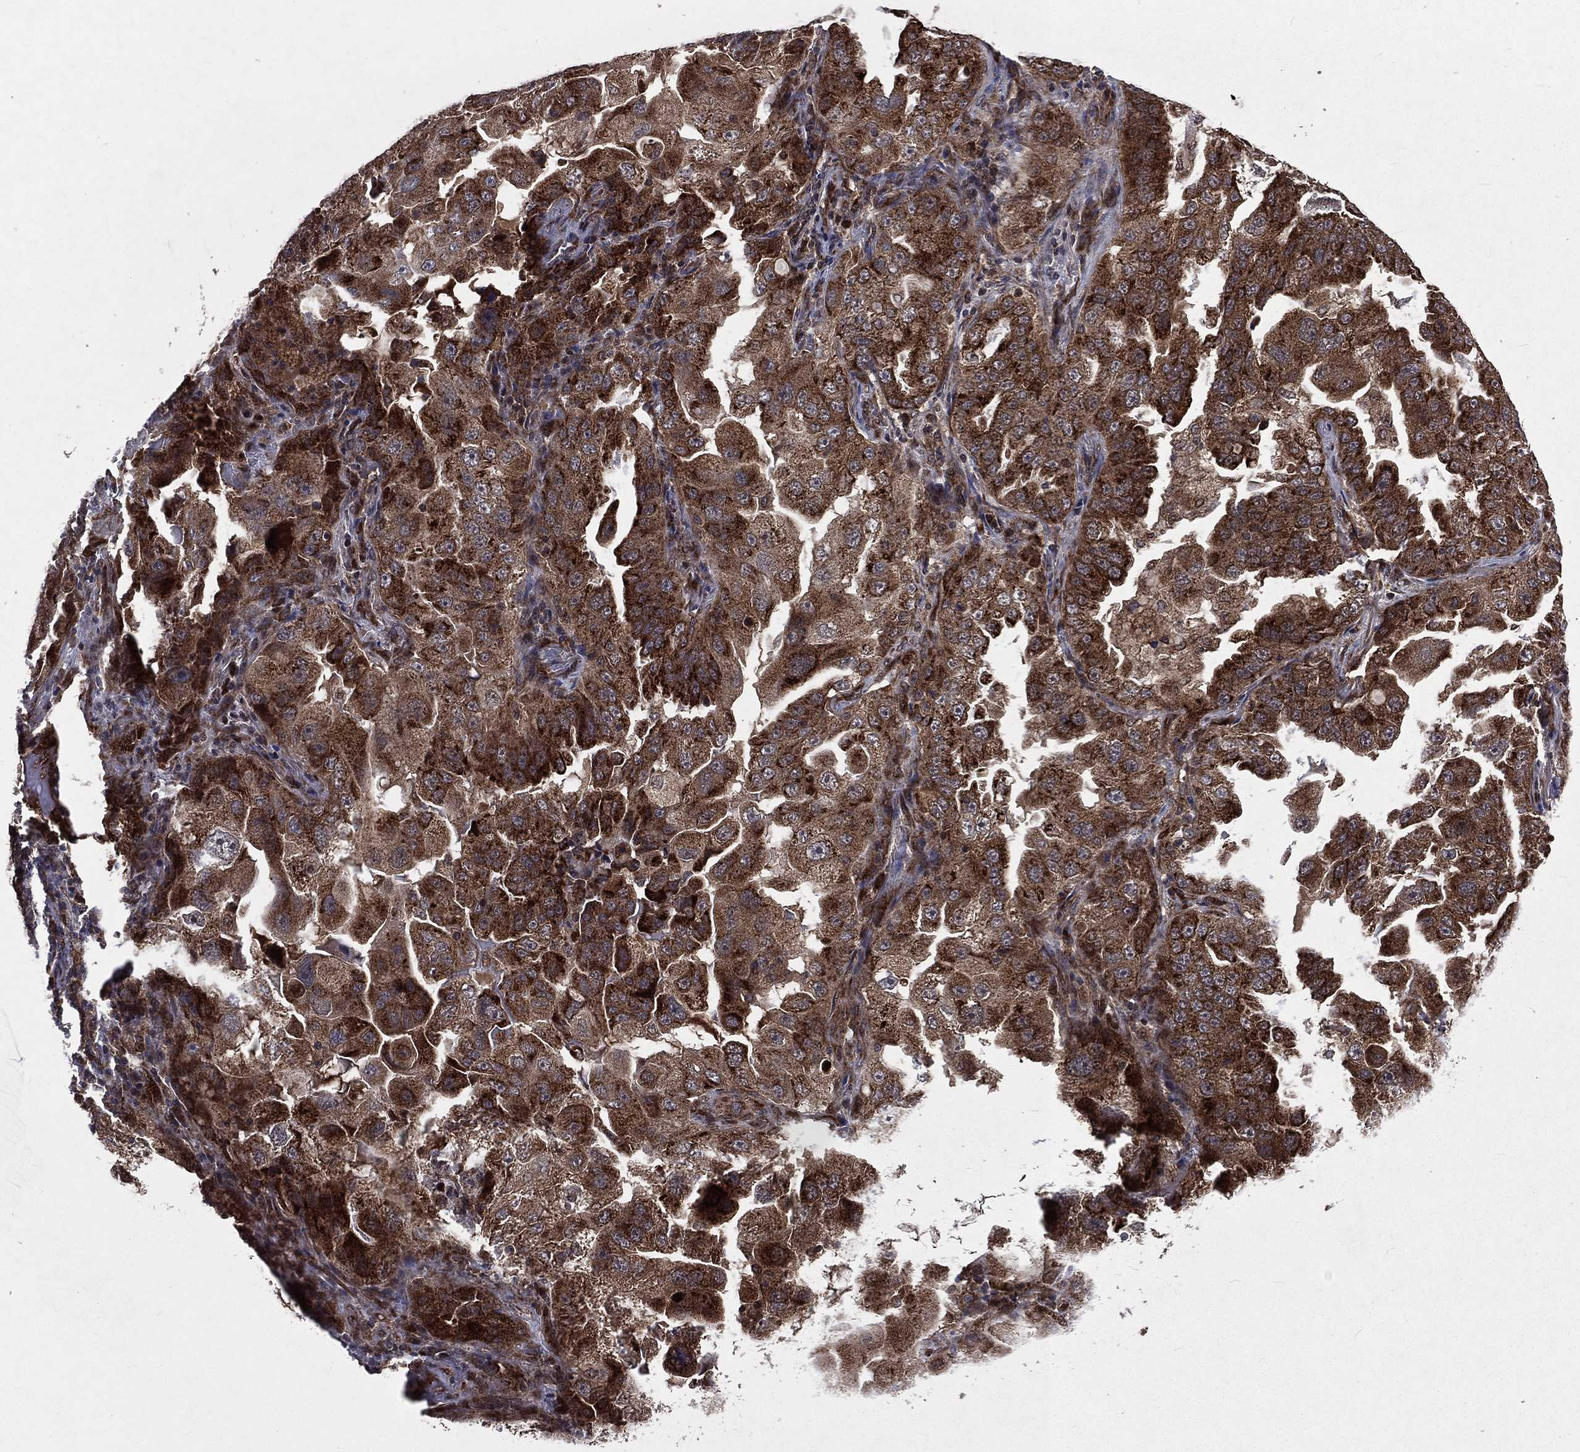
{"staining": {"intensity": "moderate", "quantity": ">75%", "location": "cytoplasmic/membranous"}, "tissue": "lung cancer", "cell_type": "Tumor cells", "image_type": "cancer", "snomed": [{"axis": "morphology", "description": "Adenocarcinoma, NOS"}, {"axis": "topography", "description": "Lung"}], "caption": "A high-resolution image shows IHC staining of lung cancer (adenocarcinoma), which demonstrates moderate cytoplasmic/membranous staining in about >75% of tumor cells. (DAB IHC, brown staining for protein, blue staining for nuclei).", "gene": "LENG8", "patient": {"sex": "female", "age": 61}}